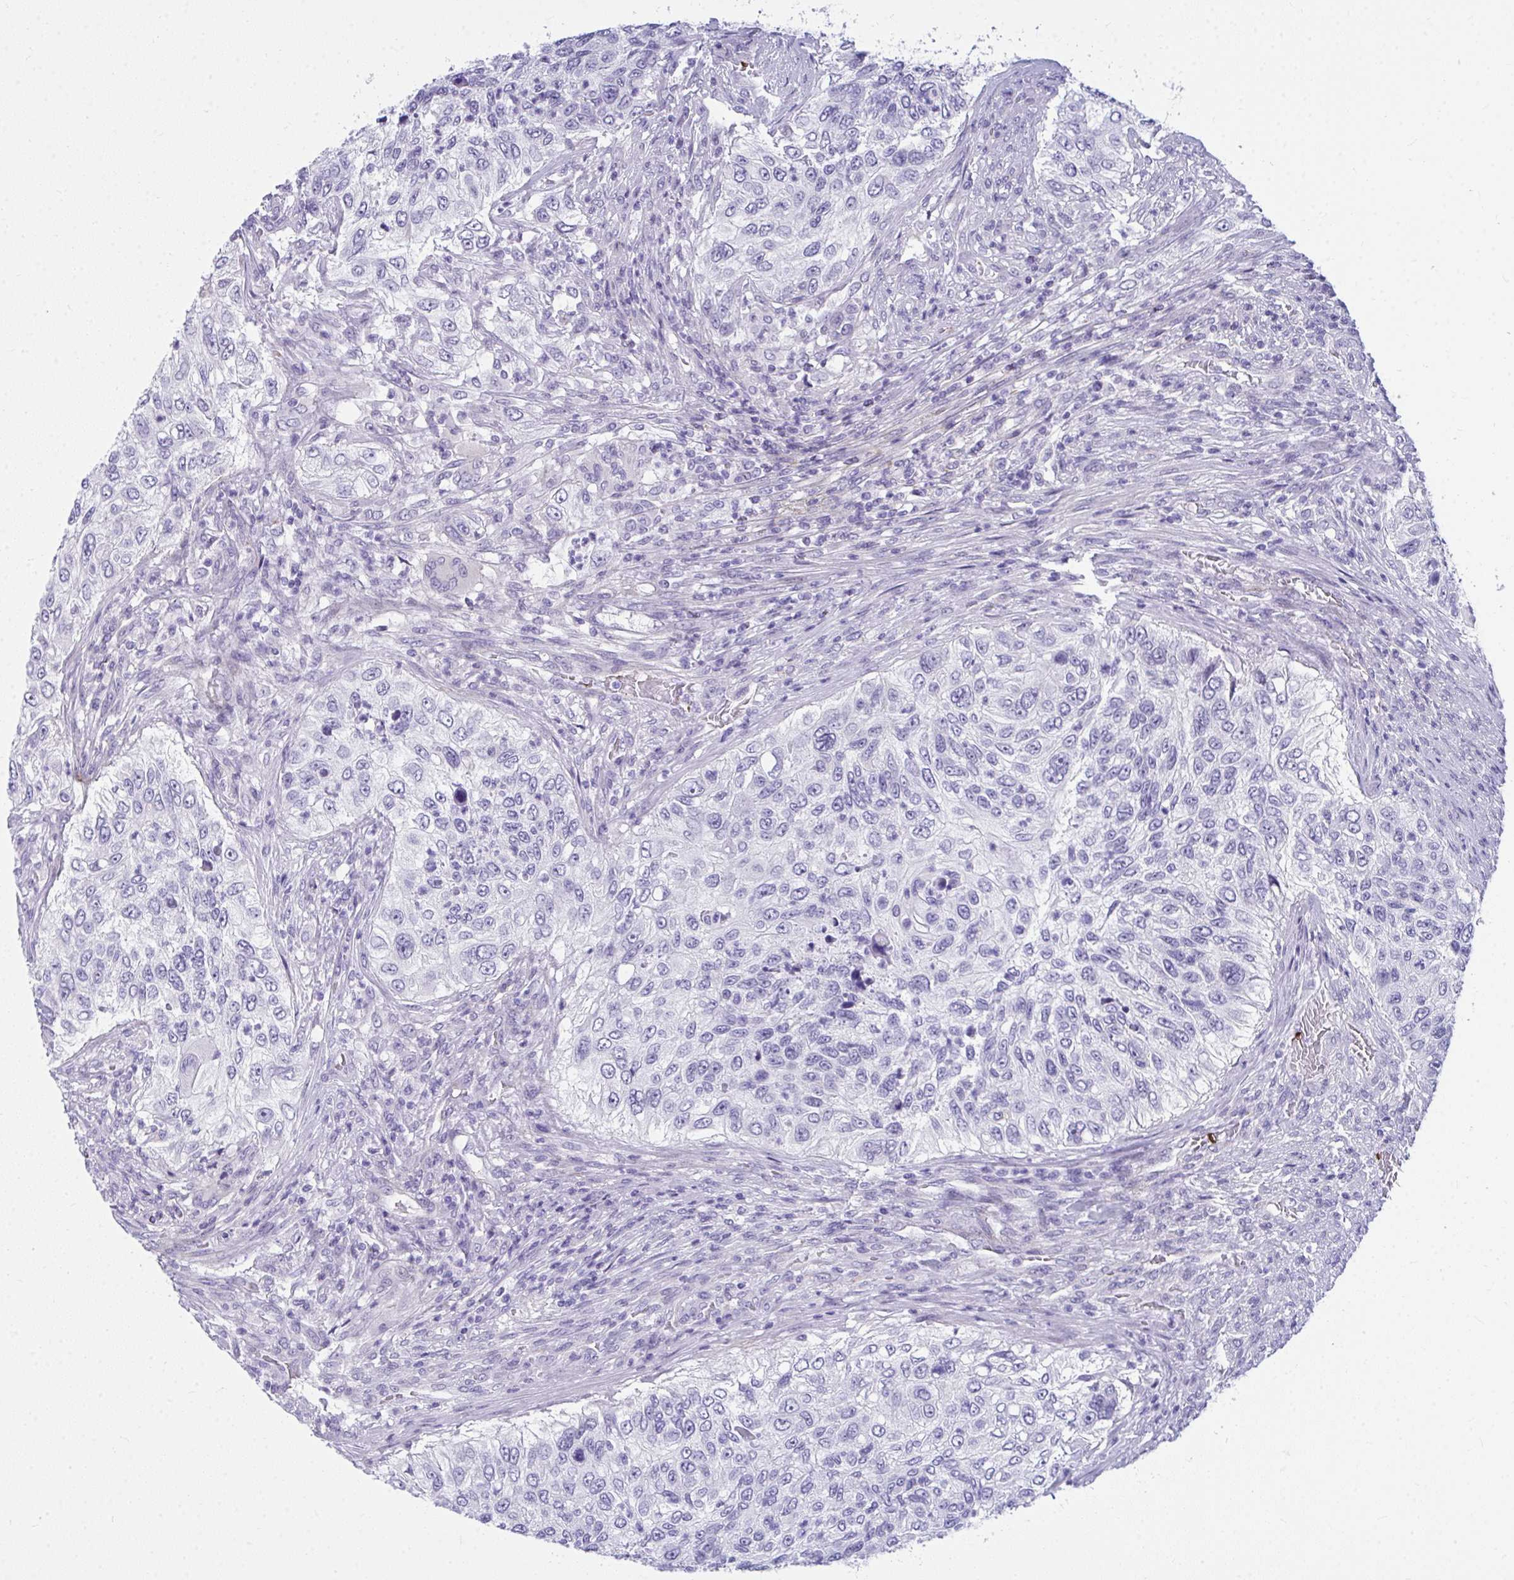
{"staining": {"intensity": "negative", "quantity": "none", "location": "none"}, "tissue": "urothelial cancer", "cell_type": "Tumor cells", "image_type": "cancer", "snomed": [{"axis": "morphology", "description": "Urothelial carcinoma, High grade"}, {"axis": "topography", "description": "Urinary bladder"}], "caption": "DAB immunohistochemical staining of high-grade urothelial carcinoma displays no significant expression in tumor cells.", "gene": "TSBP1", "patient": {"sex": "female", "age": 60}}